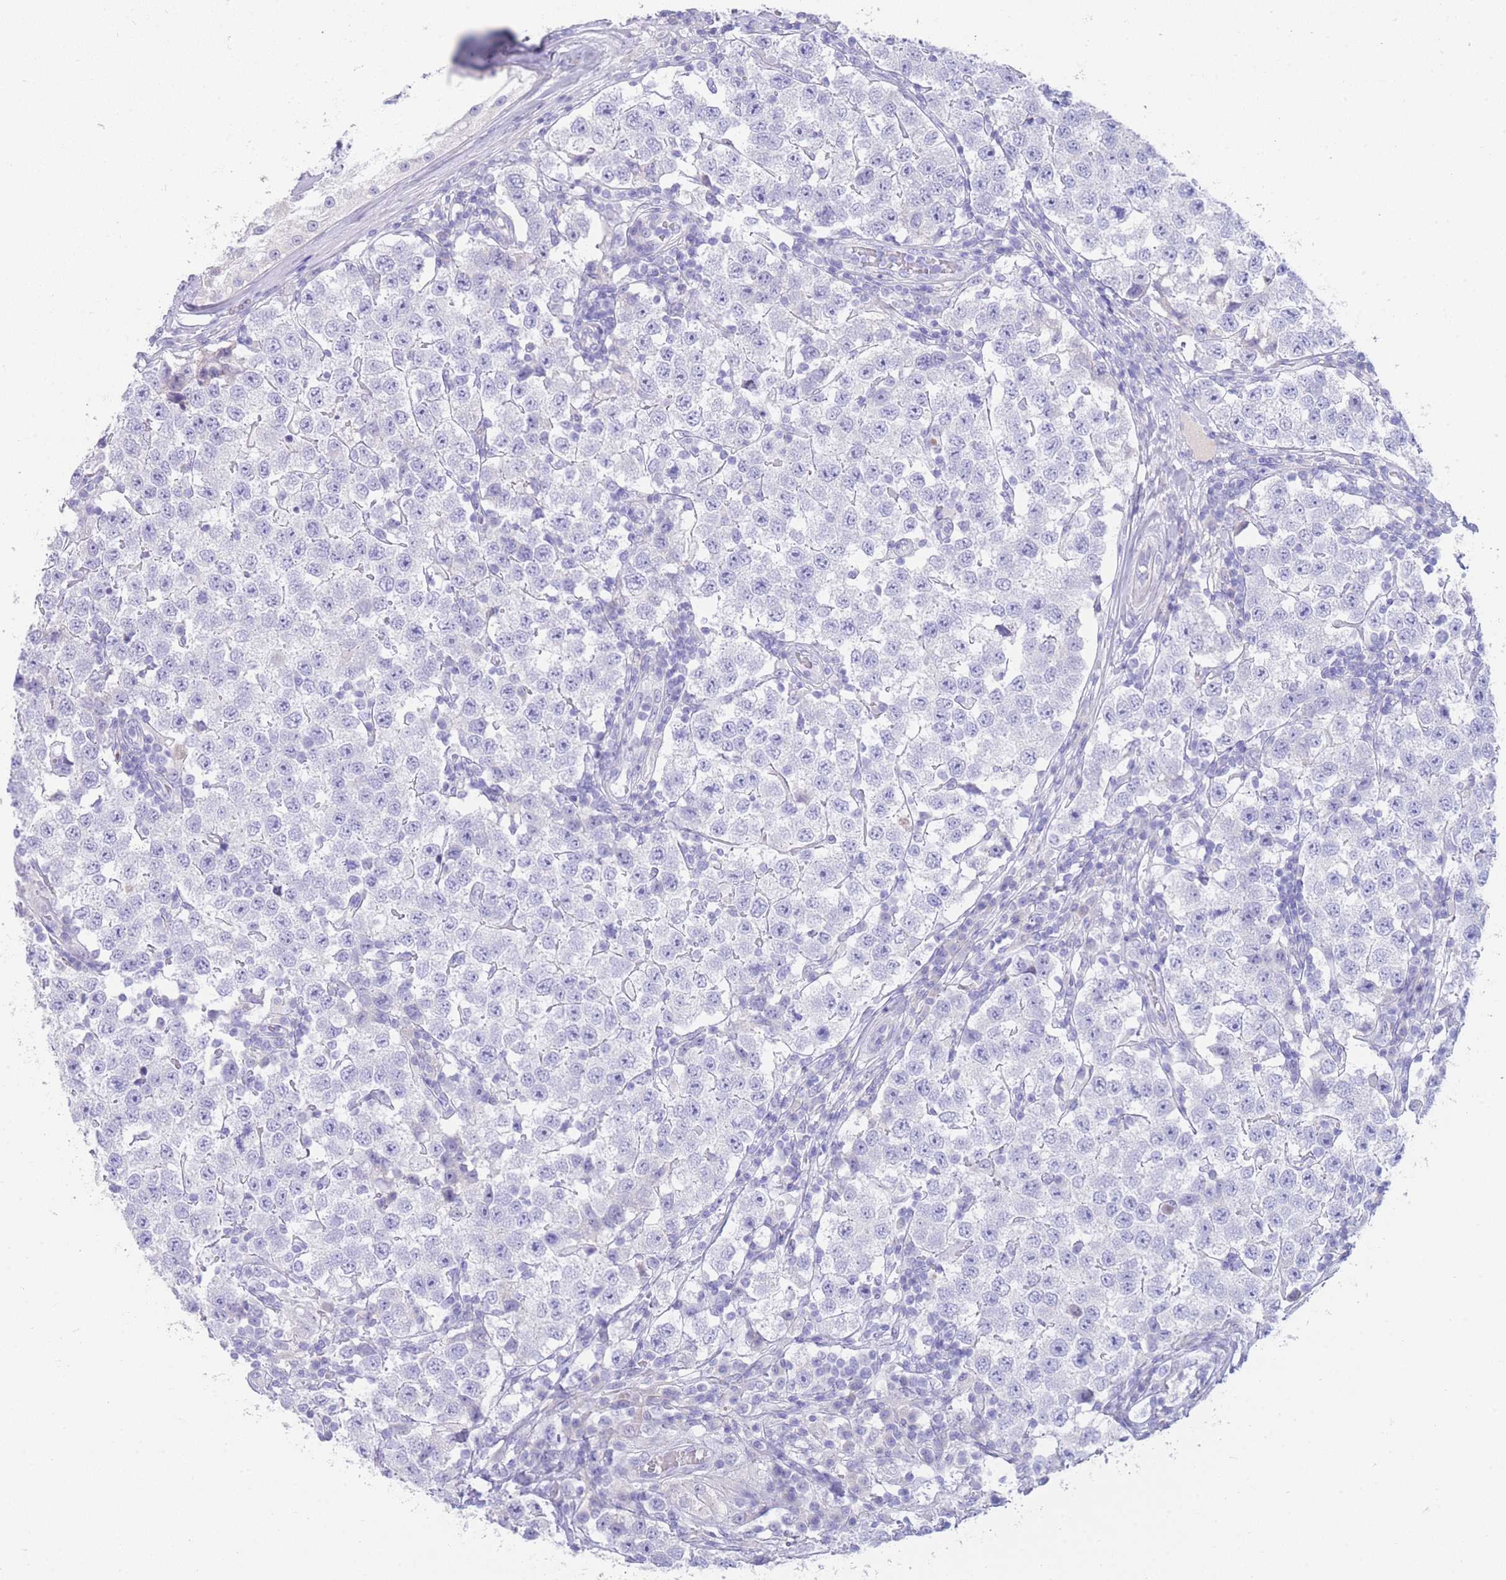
{"staining": {"intensity": "negative", "quantity": "none", "location": "none"}, "tissue": "testis cancer", "cell_type": "Tumor cells", "image_type": "cancer", "snomed": [{"axis": "morphology", "description": "Seminoma, NOS"}, {"axis": "topography", "description": "Testis"}], "caption": "Immunohistochemistry (IHC) image of neoplastic tissue: human seminoma (testis) stained with DAB (3,3'-diaminobenzidine) exhibits no significant protein expression in tumor cells.", "gene": "LRRC37A", "patient": {"sex": "male", "age": 34}}